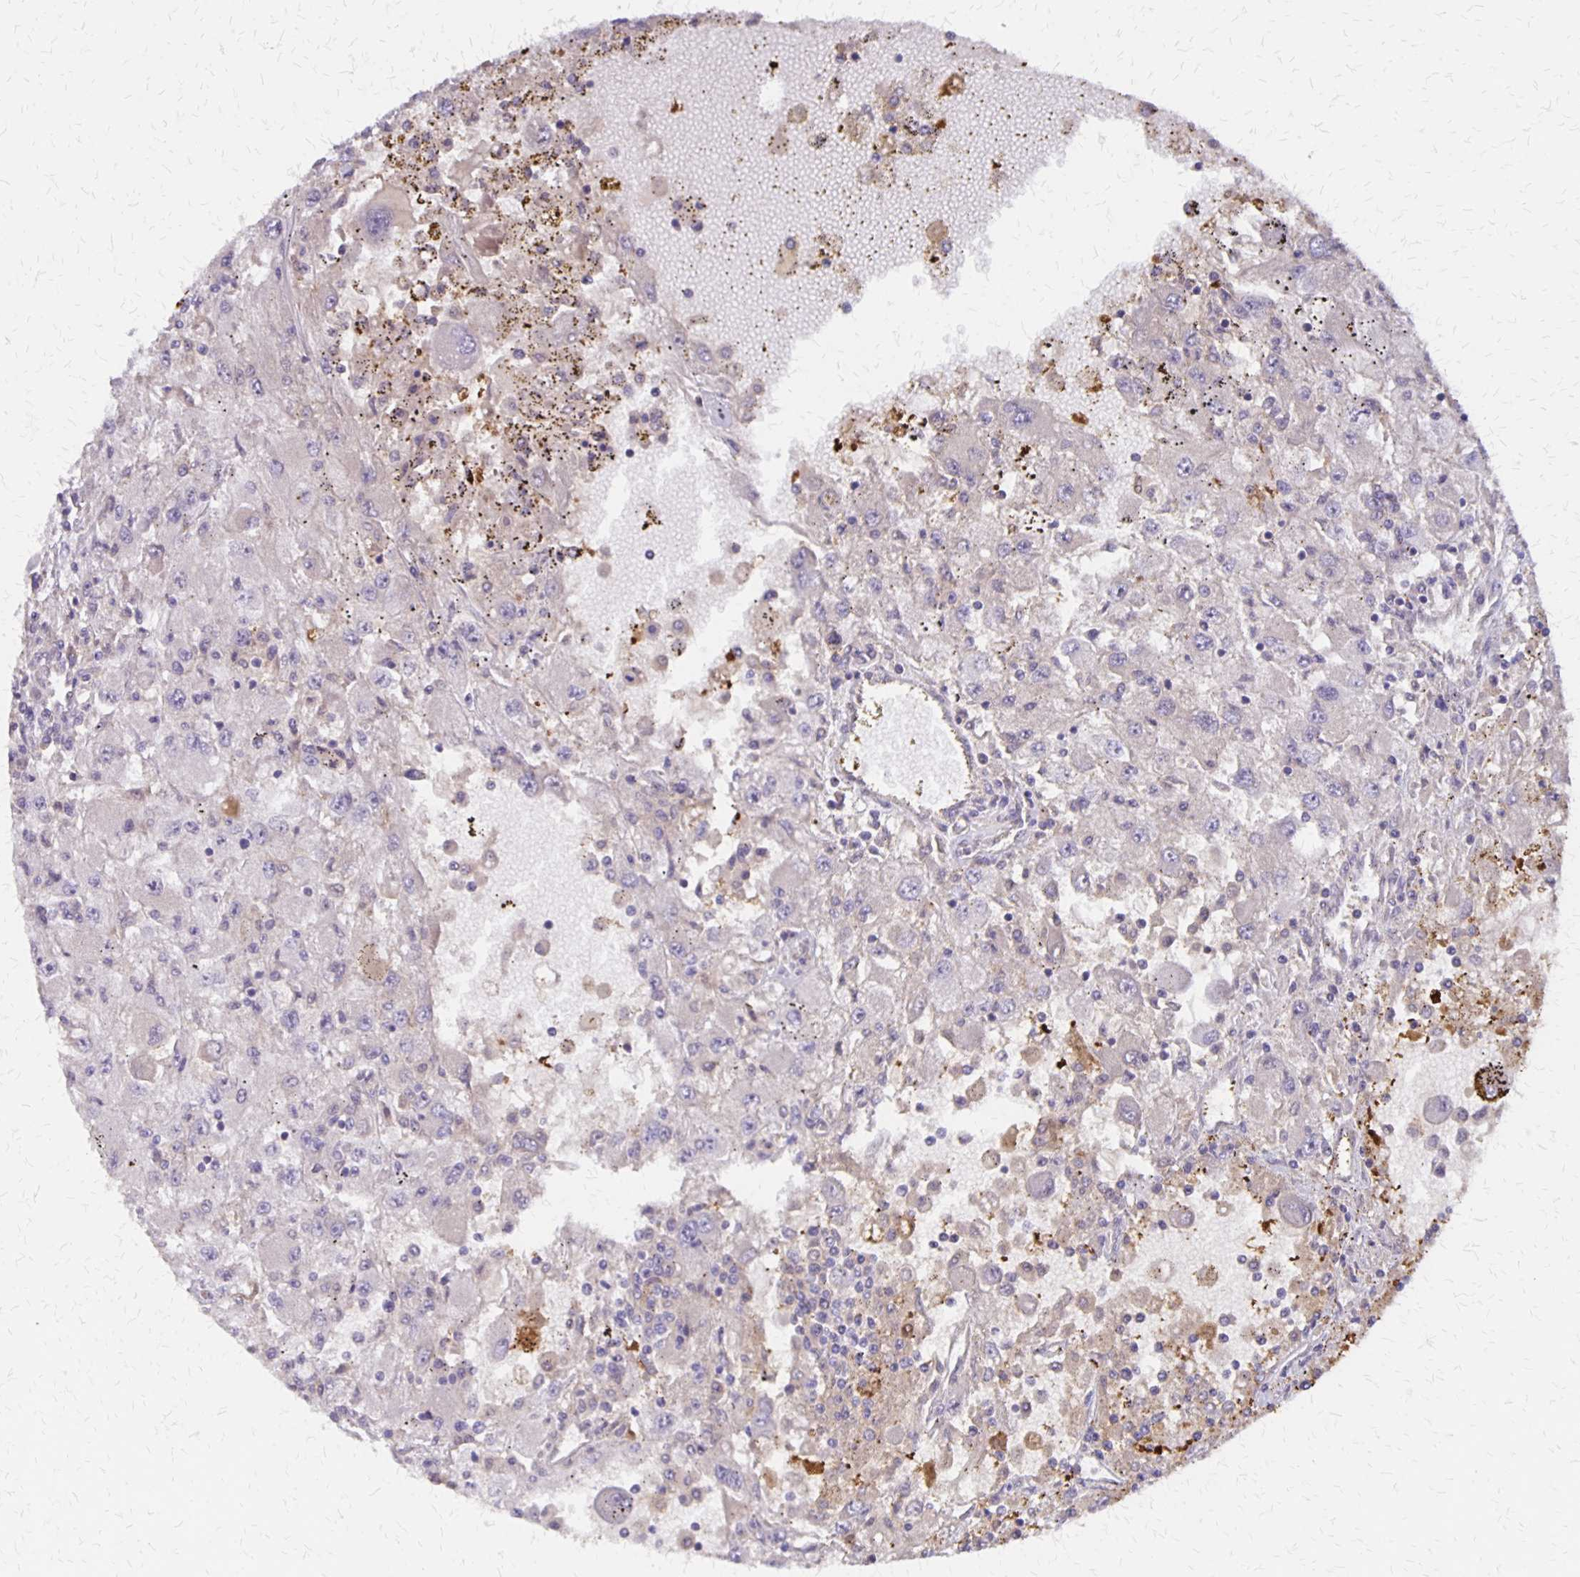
{"staining": {"intensity": "negative", "quantity": "none", "location": "none"}, "tissue": "renal cancer", "cell_type": "Tumor cells", "image_type": "cancer", "snomed": [{"axis": "morphology", "description": "Adenocarcinoma, NOS"}, {"axis": "topography", "description": "Kidney"}], "caption": "Renal cancer (adenocarcinoma) stained for a protein using immunohistochemistry (IHC) demonstrates no positivity tumor cells.", "gene": "NOG", "patient": {"sex": "female", "age": 67}}